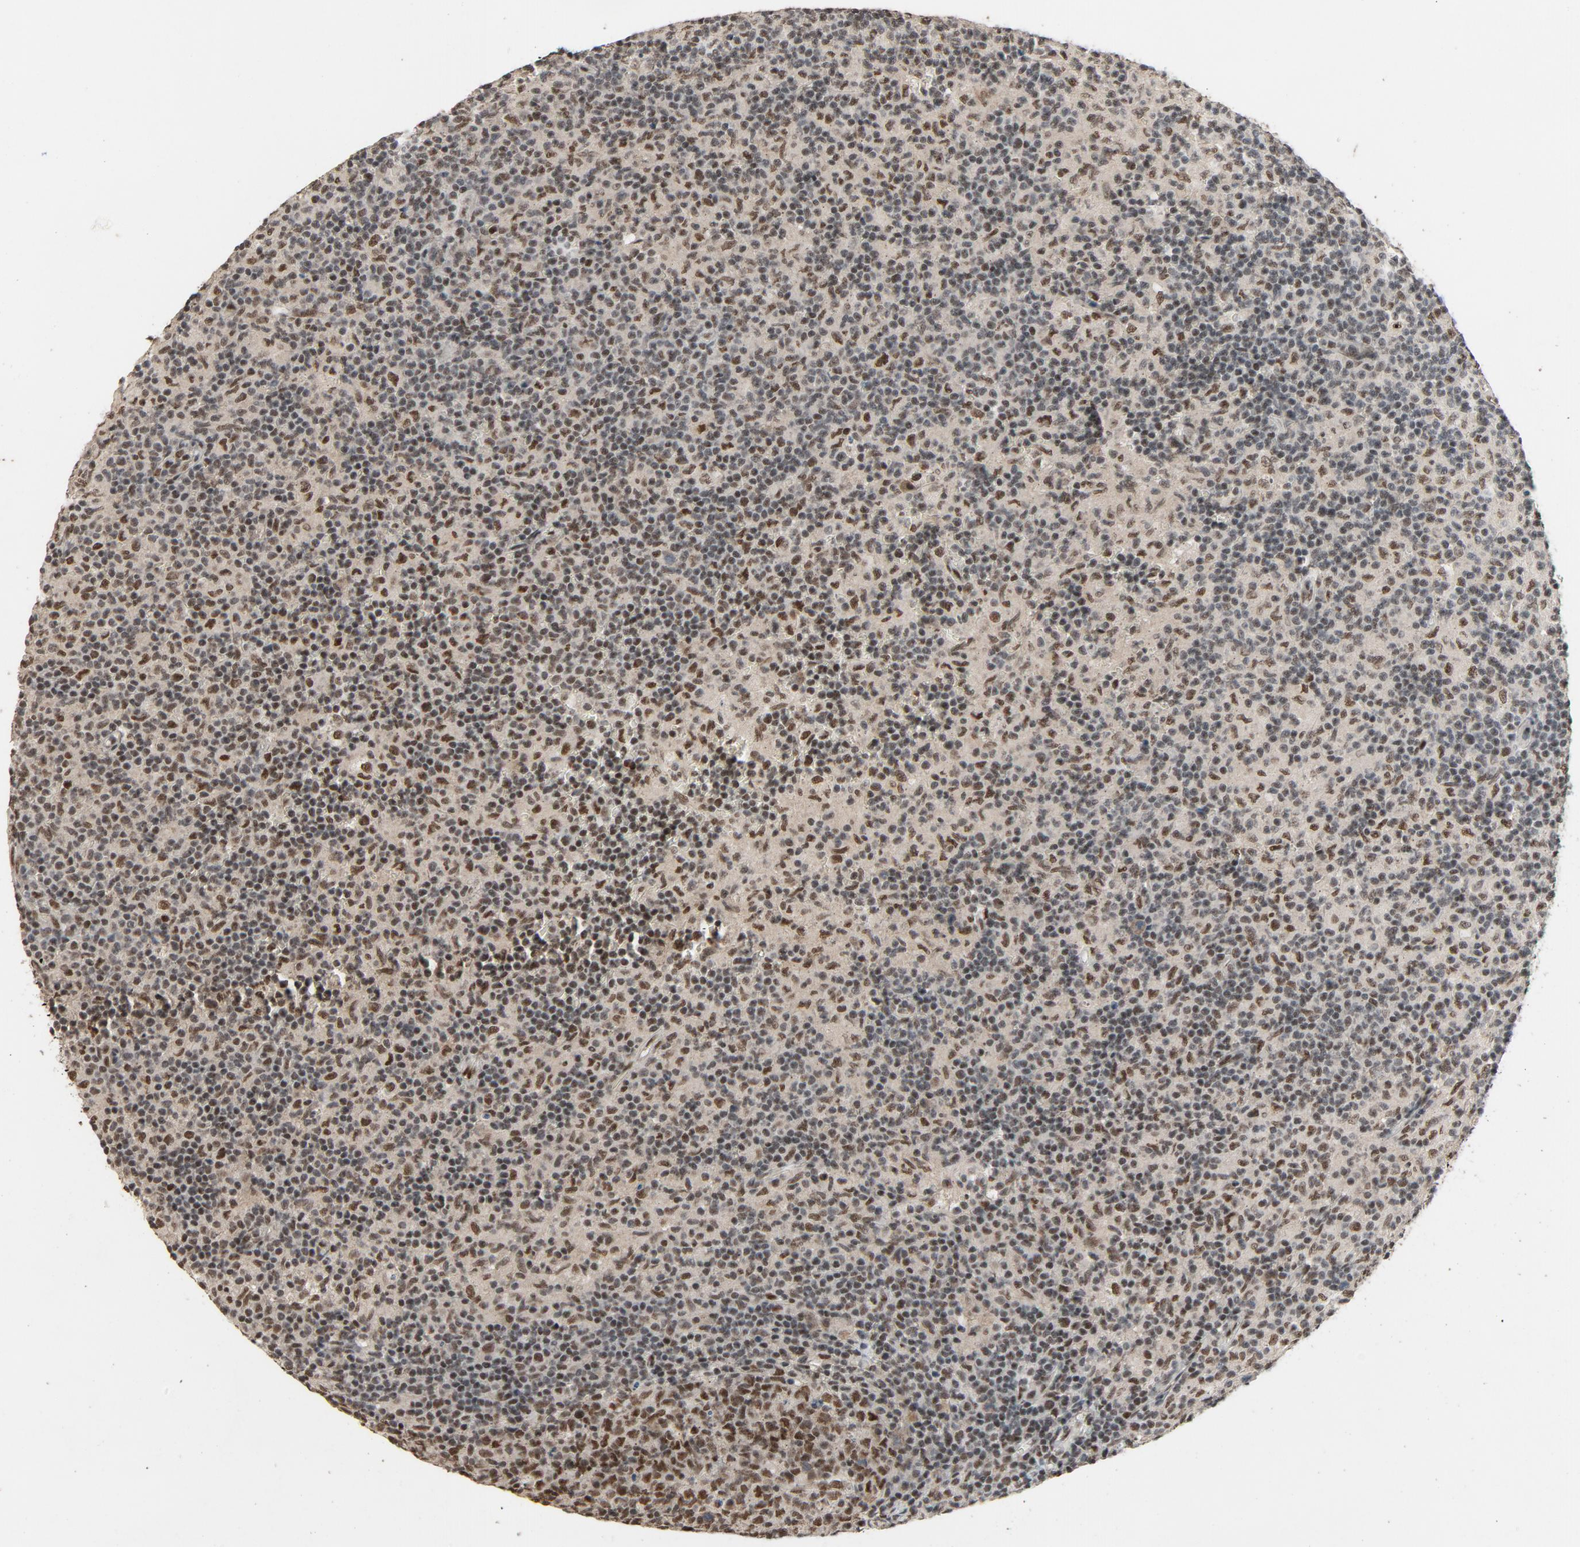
{"staining": {"intensity": "strong", "quantity": ">75%", "location": "nuclear"}, "tissue": "lymph node", "cell_type": "Germinal center cells", "image_type": "normal", "snomed": [{"axis": "morphology", "description": "Normal tissue, NOS"}, {"axis": "morphology", "description": "Inflammation, NOS"}, {"axis": "topography", "description": "Lymph node"}], "caption": "A high-resolution image shows immunohistochemistry staining of normal lymph node, which displays strong nuclear staining in about >75% of germinal center cells. The protein of interest is stained brown, and the nuclei are stained in blue (DAB IHC with brightfield microscopy, high magnification).", "gene": "SMARCD1", "patient": {"sex": "male", "age": 55}}